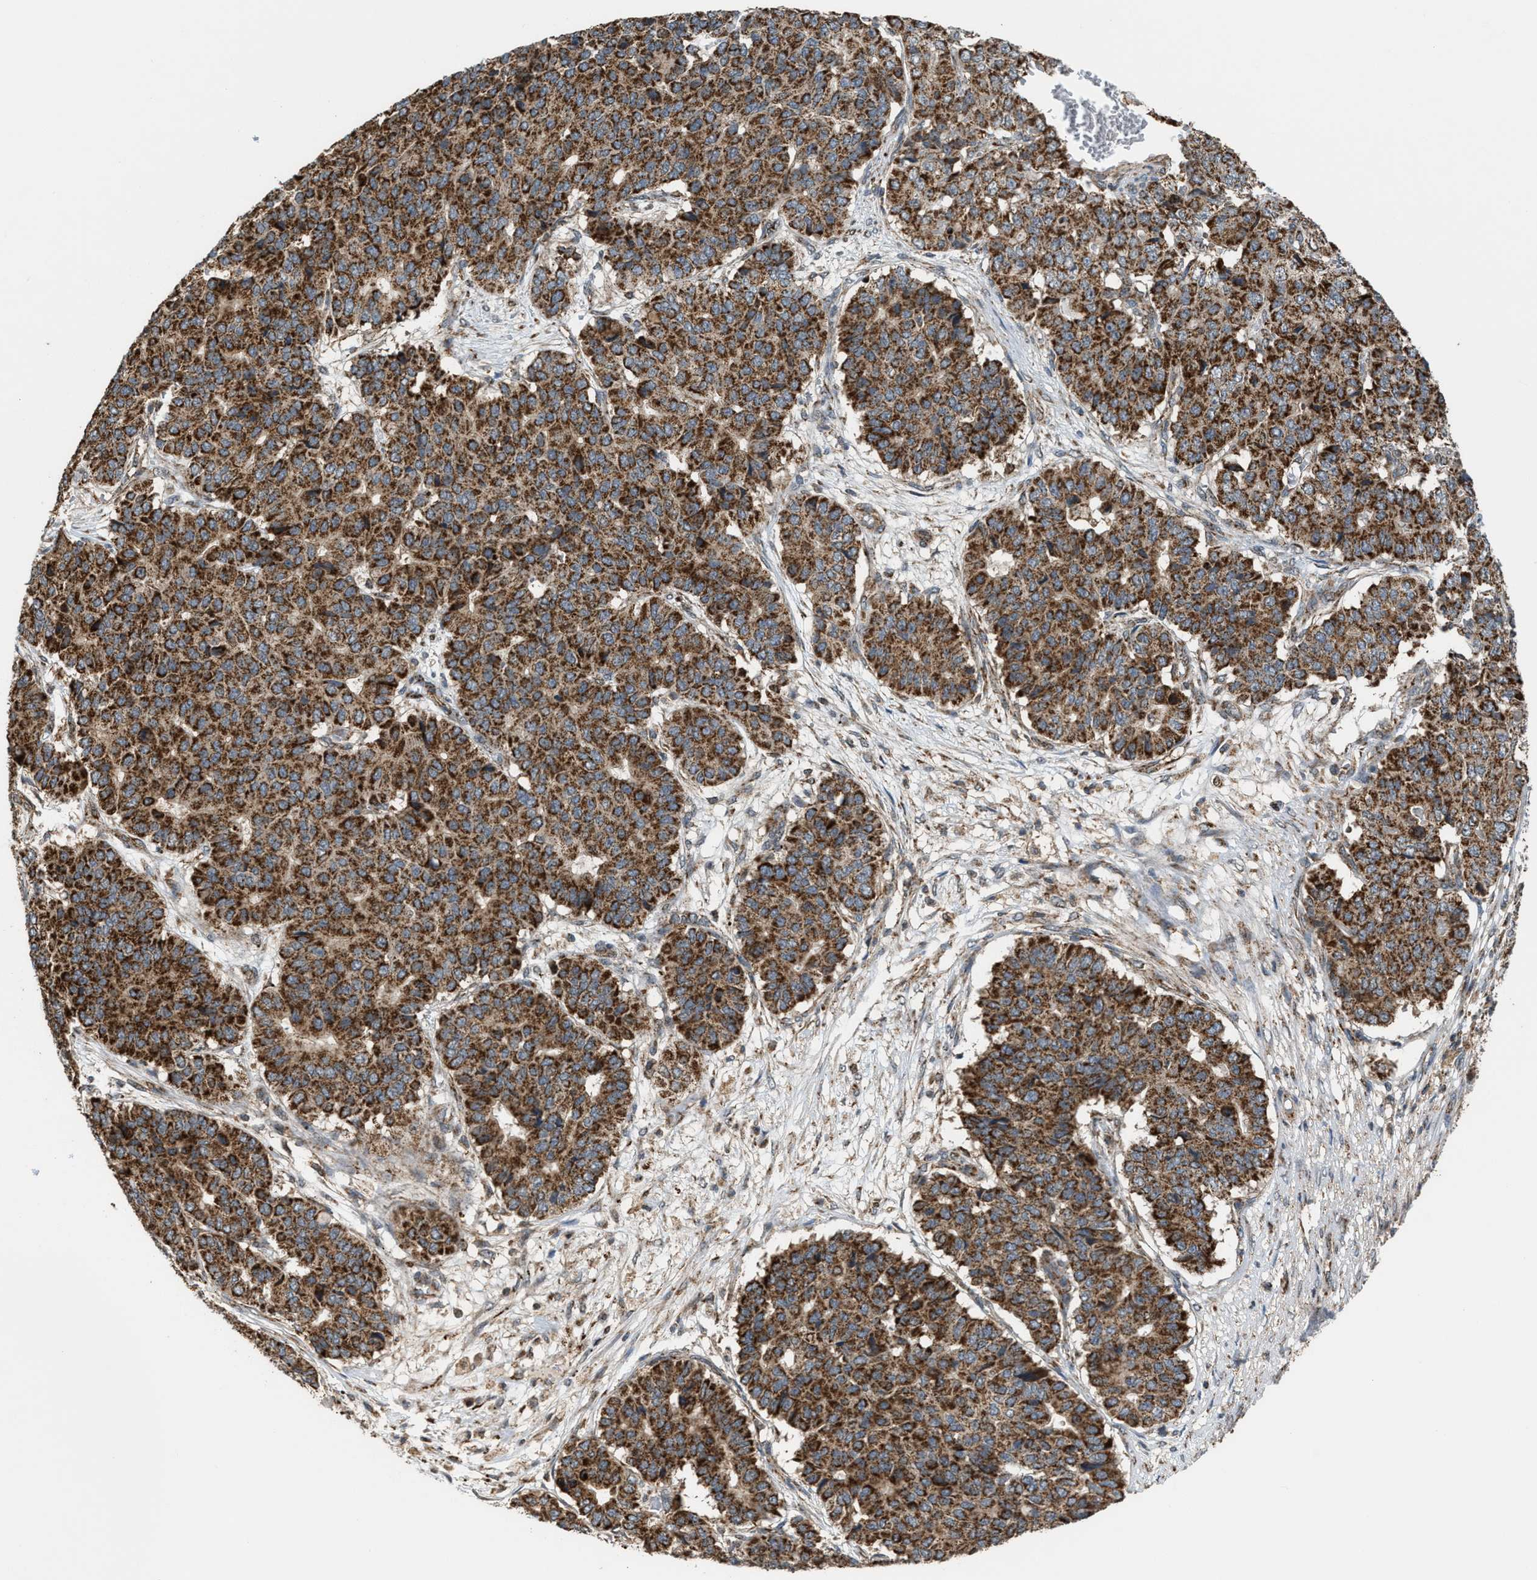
{"staining": {"intensity": "strong", "quantity": ">75%", "location": "cytoplasmic/membranous"}, "tissue": "pancreatic cancer", "cell_type": "Tumor cells", "image_type": "cancer", "snomed": [{"axis": "morphology", "description": "Adenocarcinoma, NOS"}, {"axis": "topography", "description": "Pancreas"}], "caption": "An IHC histopathology image of neoplastic tissue is shown. Protein staining in brown labels strong cytoplasmic/membranous positivity in pancreatic adenocarcinoma within tumor cells. (DAB (3,3'-diaminobenzidine) = brown stain, brightfield microscopy at high magnification).", "gene": "SGSM2", "patient": {"sex": "male", "age": 50}}